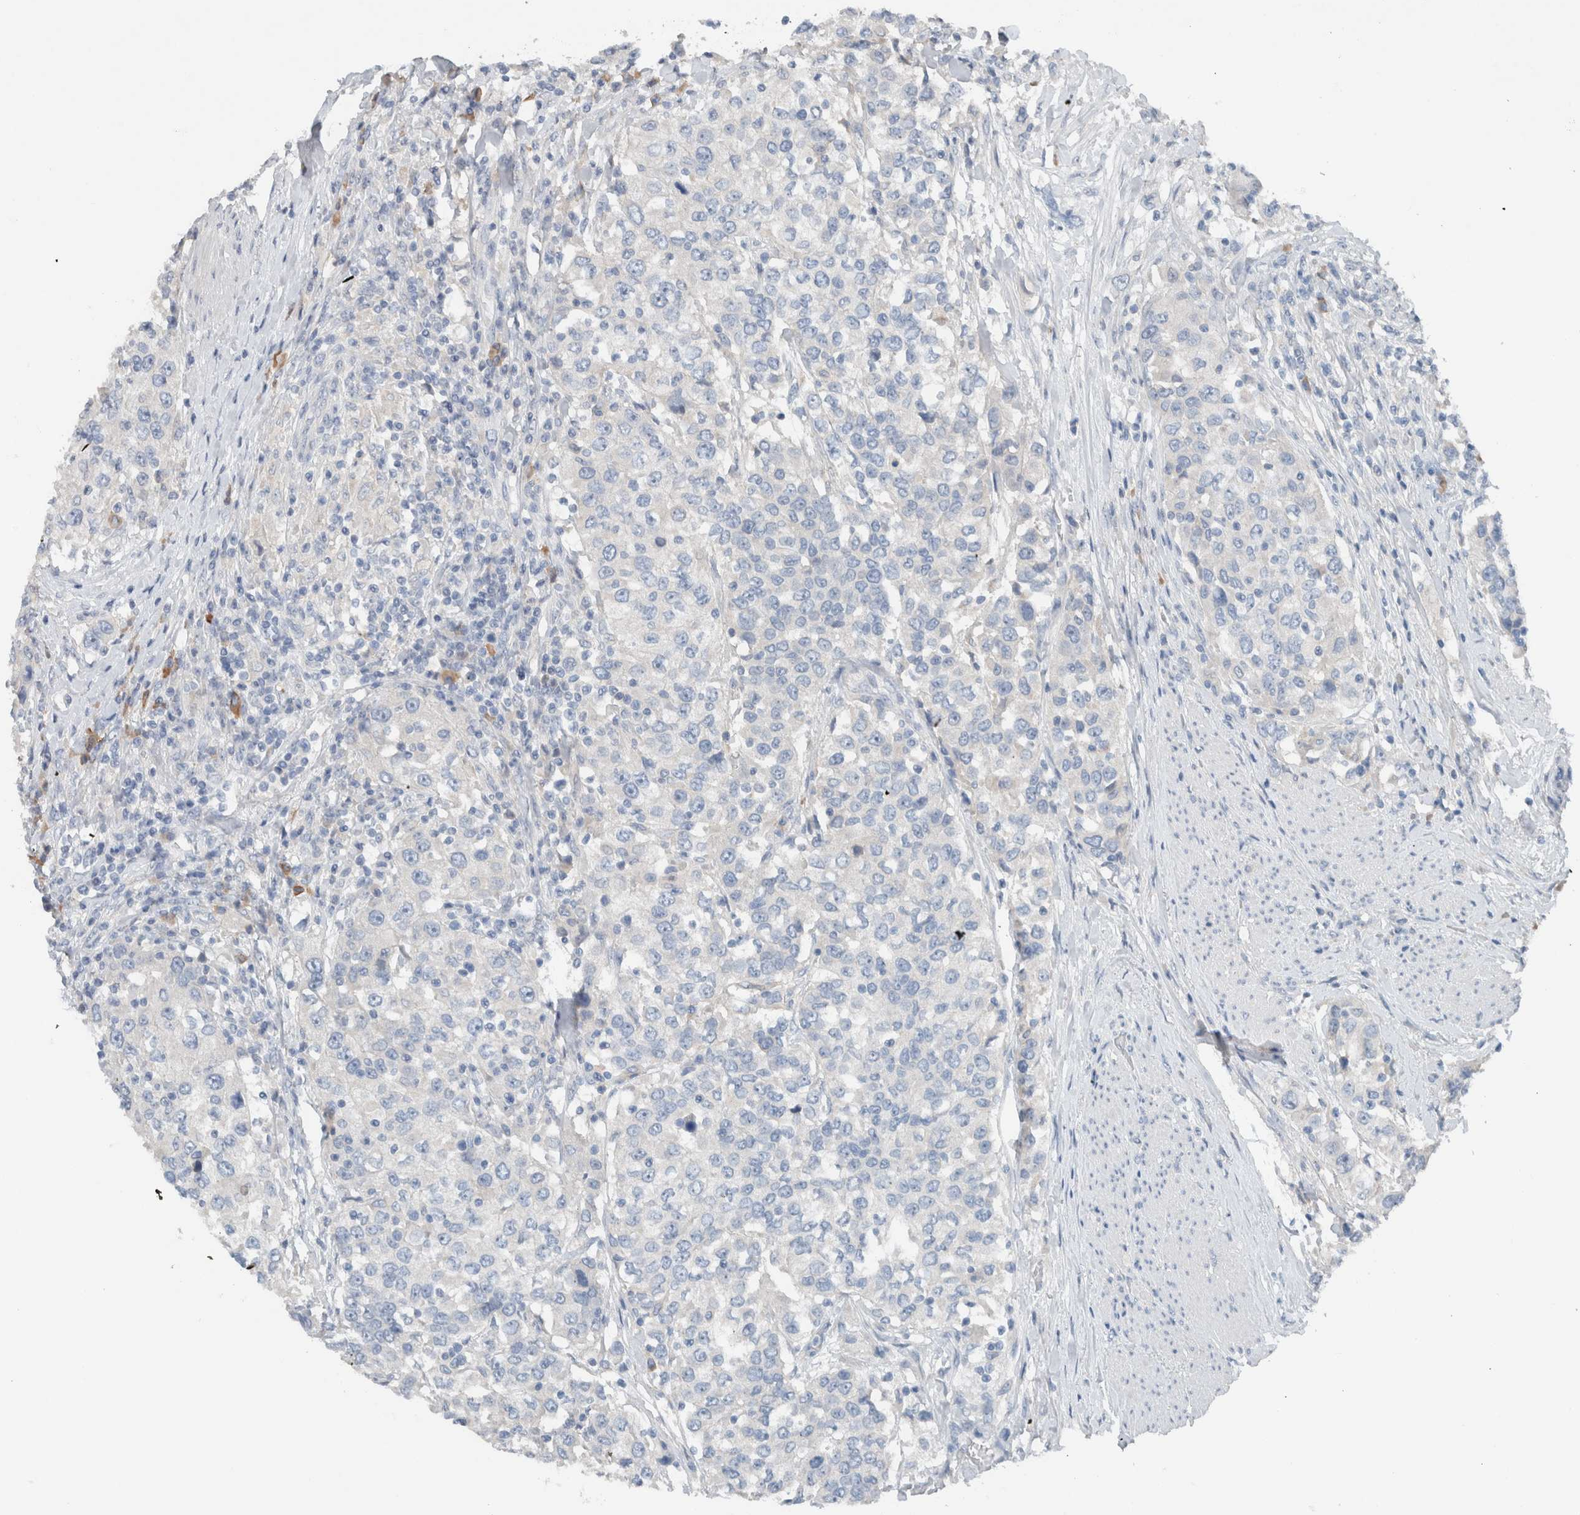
{"staining": {"intensity": "negative", "quantity": "none", "location": "none"}, "tissue": "urothelial cancer", "cell_type": "Tumor cells", "image_type": "cancer", "snomed": [{"axis": "morphology", "description": "Urothelial carcinoma, High grade"}, {"axis": "topography", "description": "Urinary bladder"}], "caption": "High power microscopy image of an immunohistochemistry (IHC) micrograph of urothelial cancer, revealing no significant expression in tumor cells. (Stains: DAB (3,3'-diaminobenzidine) immunohistochemistry with hematoxylin counter stain, Microscopy: brightfield microscopy at high magnification).", "gene": "DUOX1", "patient": {"sex": "female", "age": 80}}